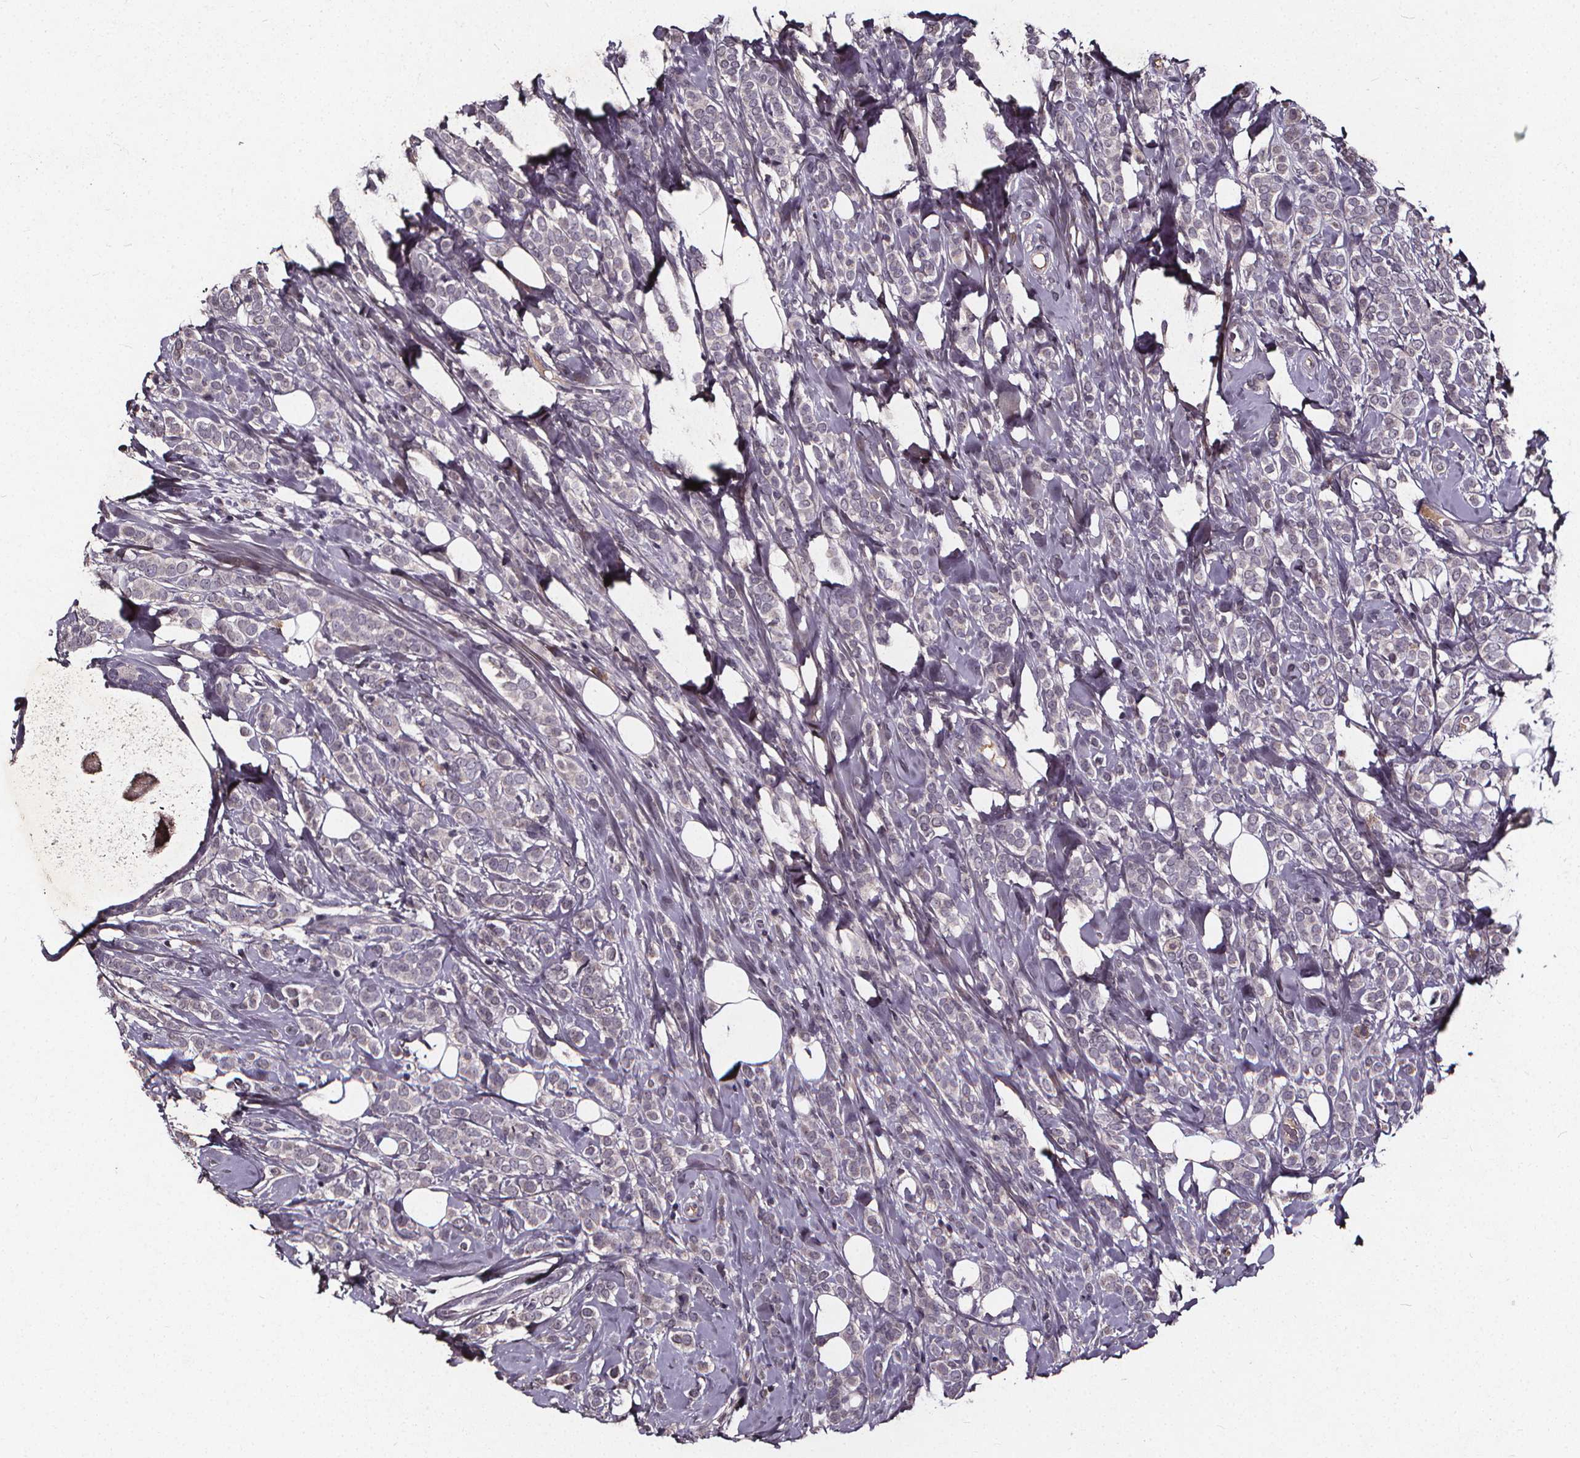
{"staining": {"intensity": "negative", "quantity": "none", "location": "none"}, "tissue": "breast cancer", "cell_type": "Tumor cells", "image_type": "cancer", "snomed": [{"axis": "morphology", "description": "Lobular carcinoma"}, {"axis": "topography", "description": "Breast"}], "caption": "Tumor cells show no significant staining in breast lobular carcinoma.", "gene": "SPAG8", "patient": {"sex": "female", "age": 49}}